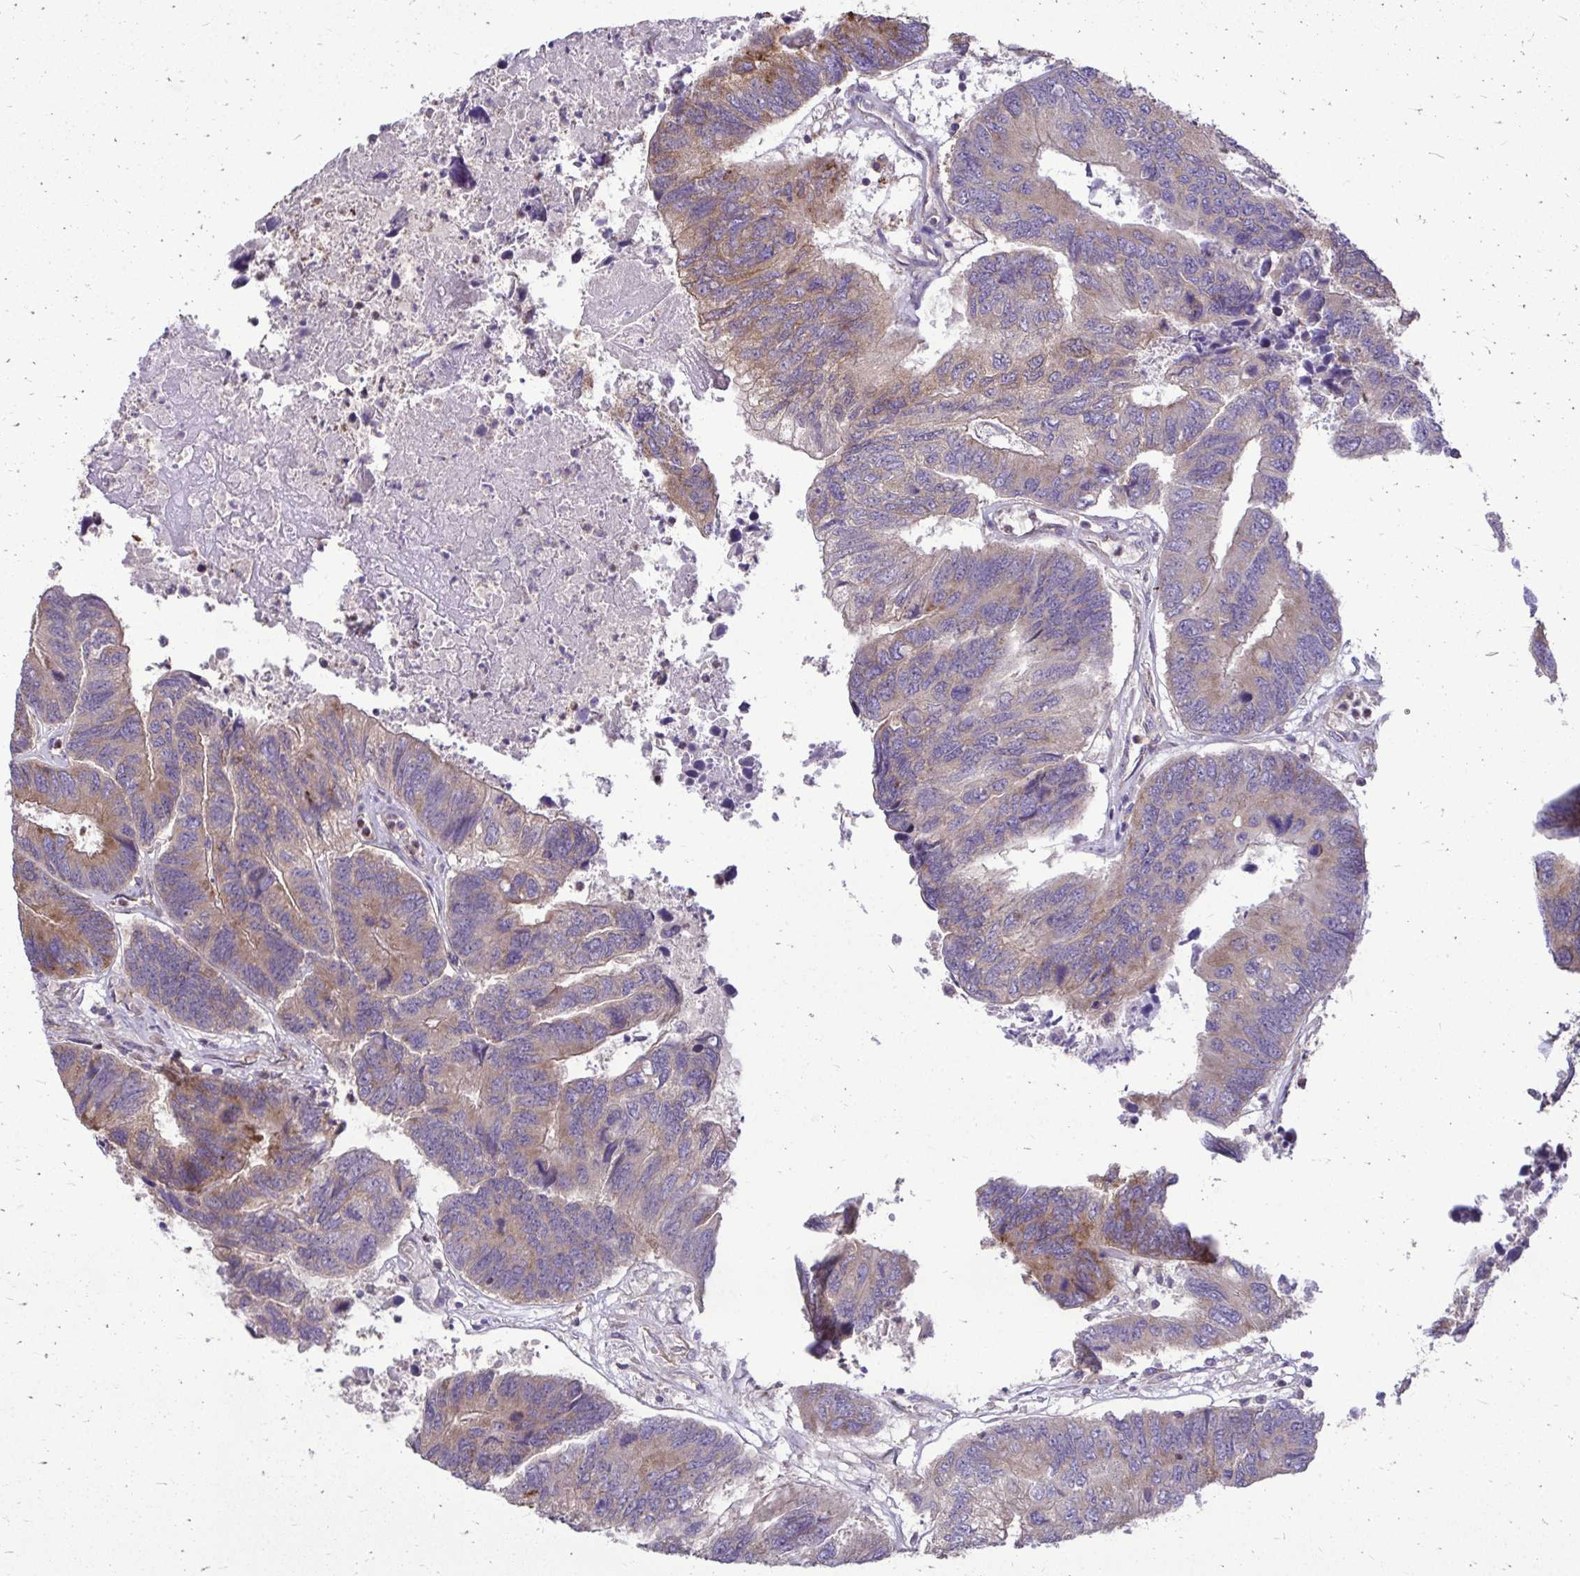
{"staining": {"intensity": "moderate", "quantity": "25%-75%", "location": "cytoplasmic/membranous"}, "tissue": "colorectal cancer", "cell_type": "Tumor cells", "image_type": "cancer", "snomed": [{"axis": "morphology", "description": "Adenocarcinoma, NOS"}, {"axis": "topography", "description": "Colon"}], "caption": "Tumor cells demonstrate moderate cytoplasmic/membranous positivity in approximately 25%-75% of cells in colorectal adenocarcinoma.", "gene": "FMR1", "patient": {"sex": "female", "age": 67}}